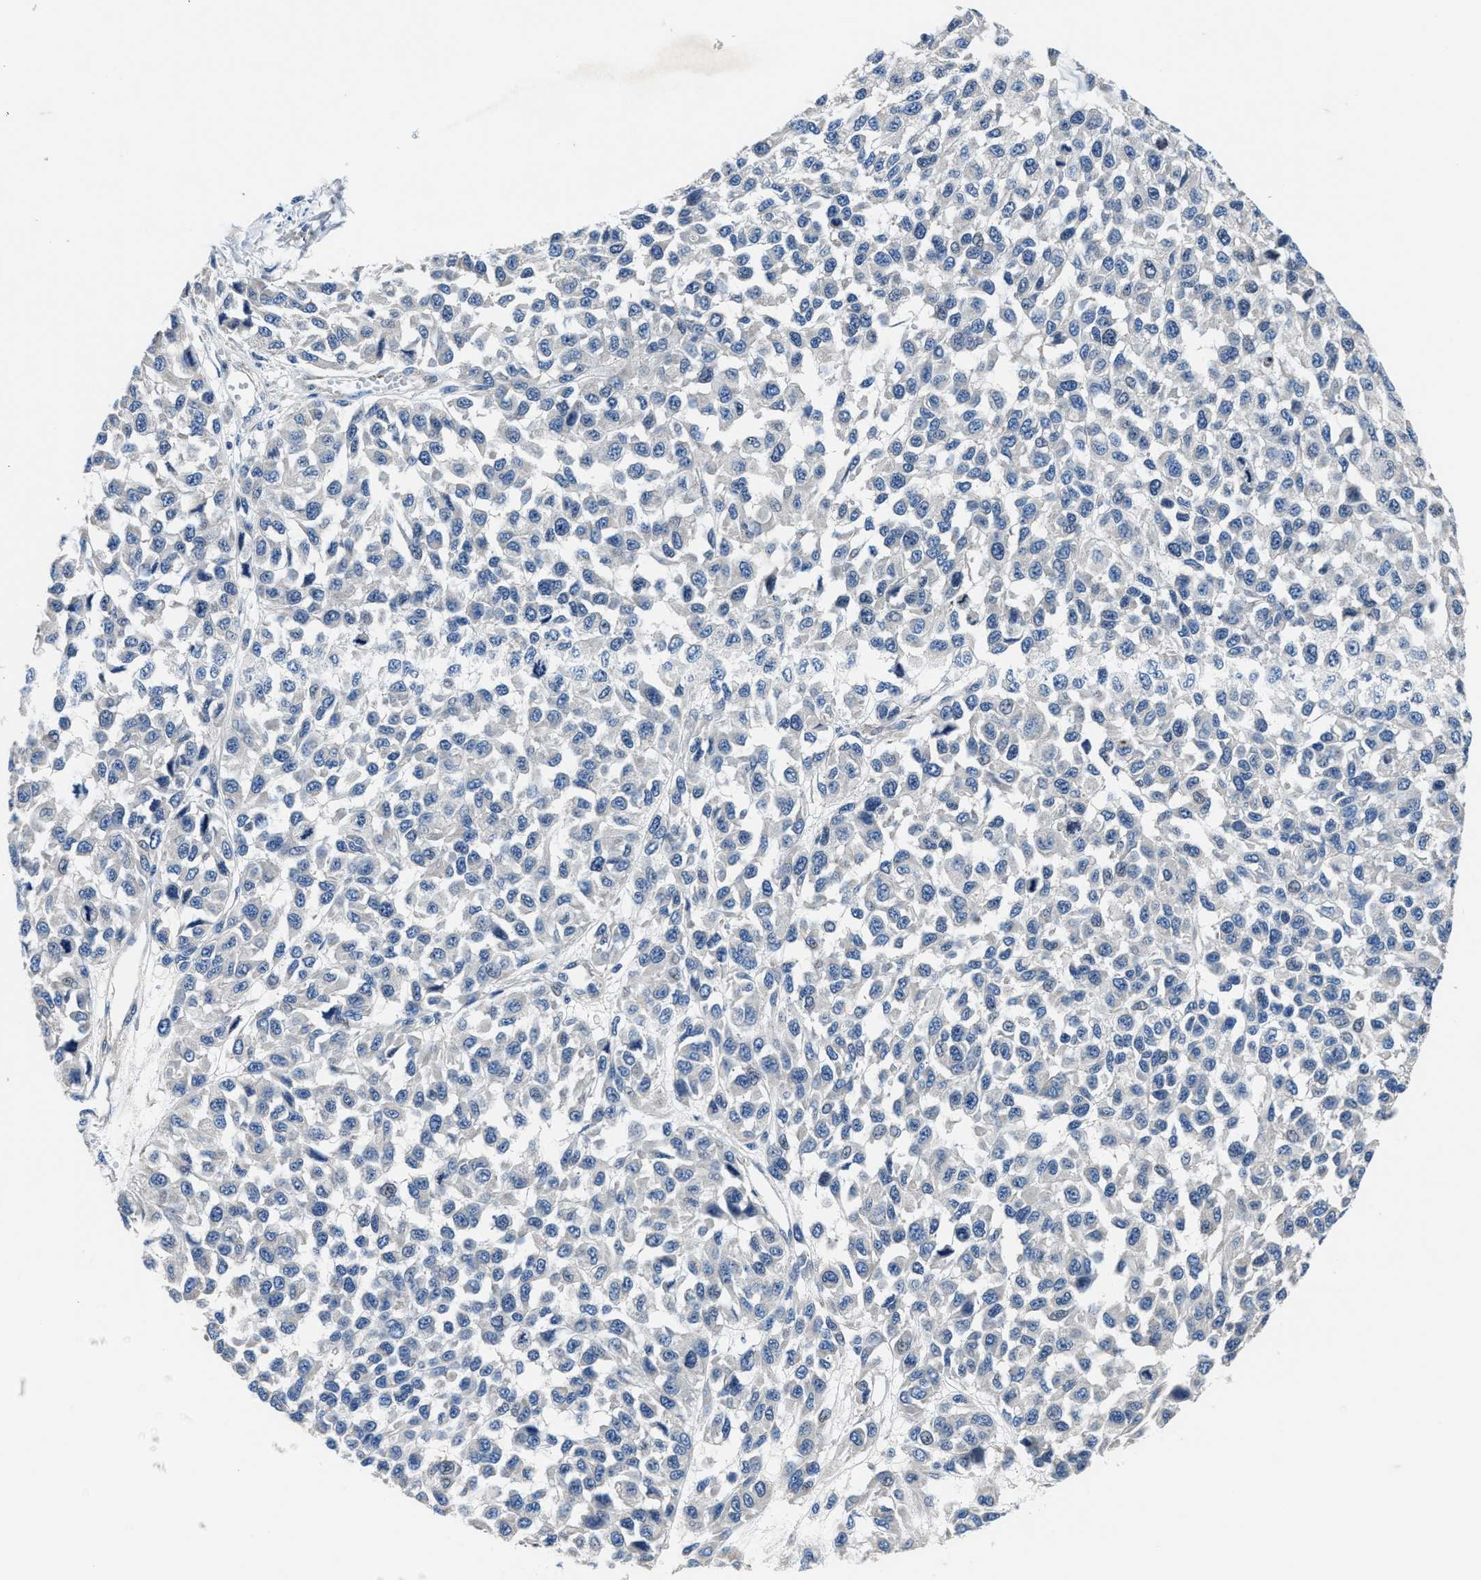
{"staining": {"intensity": "negative", "quantity": "none", "location": "none"}, "tissue": "melanoma", "cell_type": "Tumor cells", "image_type": "cancer", "snomed": [{"axis": "morphology", "description": "Malignant melanoma, NOS"}, {"axis": "topography", "description": "Skin"}], "caption": "High power microscopy photomicrograph of an immunohistochemistry (IHC) image of melanoma, revealing no significant positivity in tumor cells.", "gene": "PARG", "patient": {"sex": "male", "age": 62}}